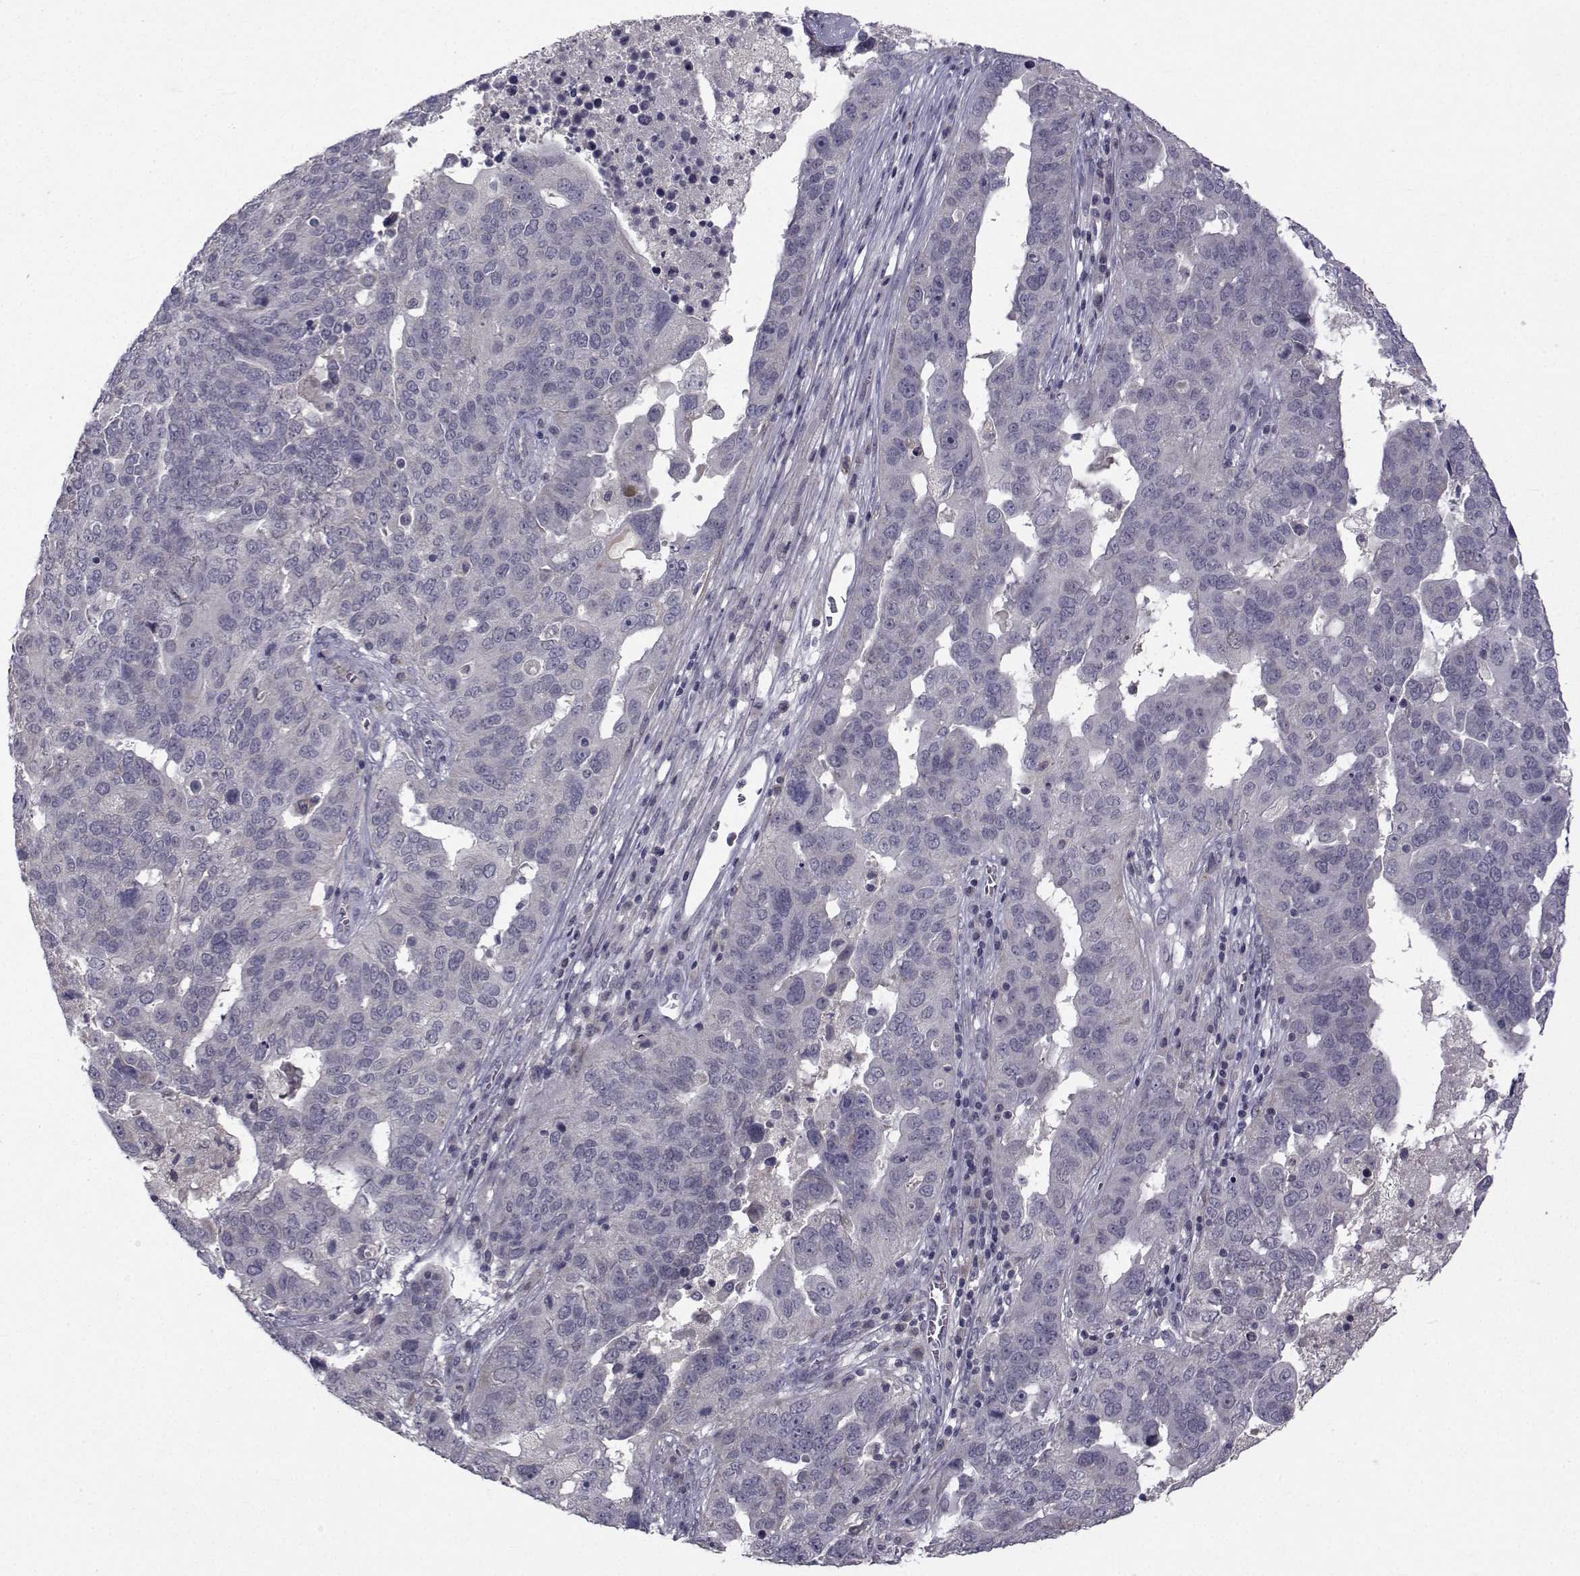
{"staining": {"intensity": "negative", "quantity": "none", "location": "none"}, "tissue": "ovarian cancer", "cell_type": "Tumor cells", "image_type": "cancer", "snomed": [{"axis": "morphology", "description": "Carcinoma, endometroid"}, {"axis": "topography", "description": "Soft tissue"}, {"axis": "topography", "description": "Ovary"}], "caption": "Tumor cells are negative for protein expression in human ovarian endometroid carcinoma.", "gene": "FDXR", "patient": {"sex": "female", "age": 52}}